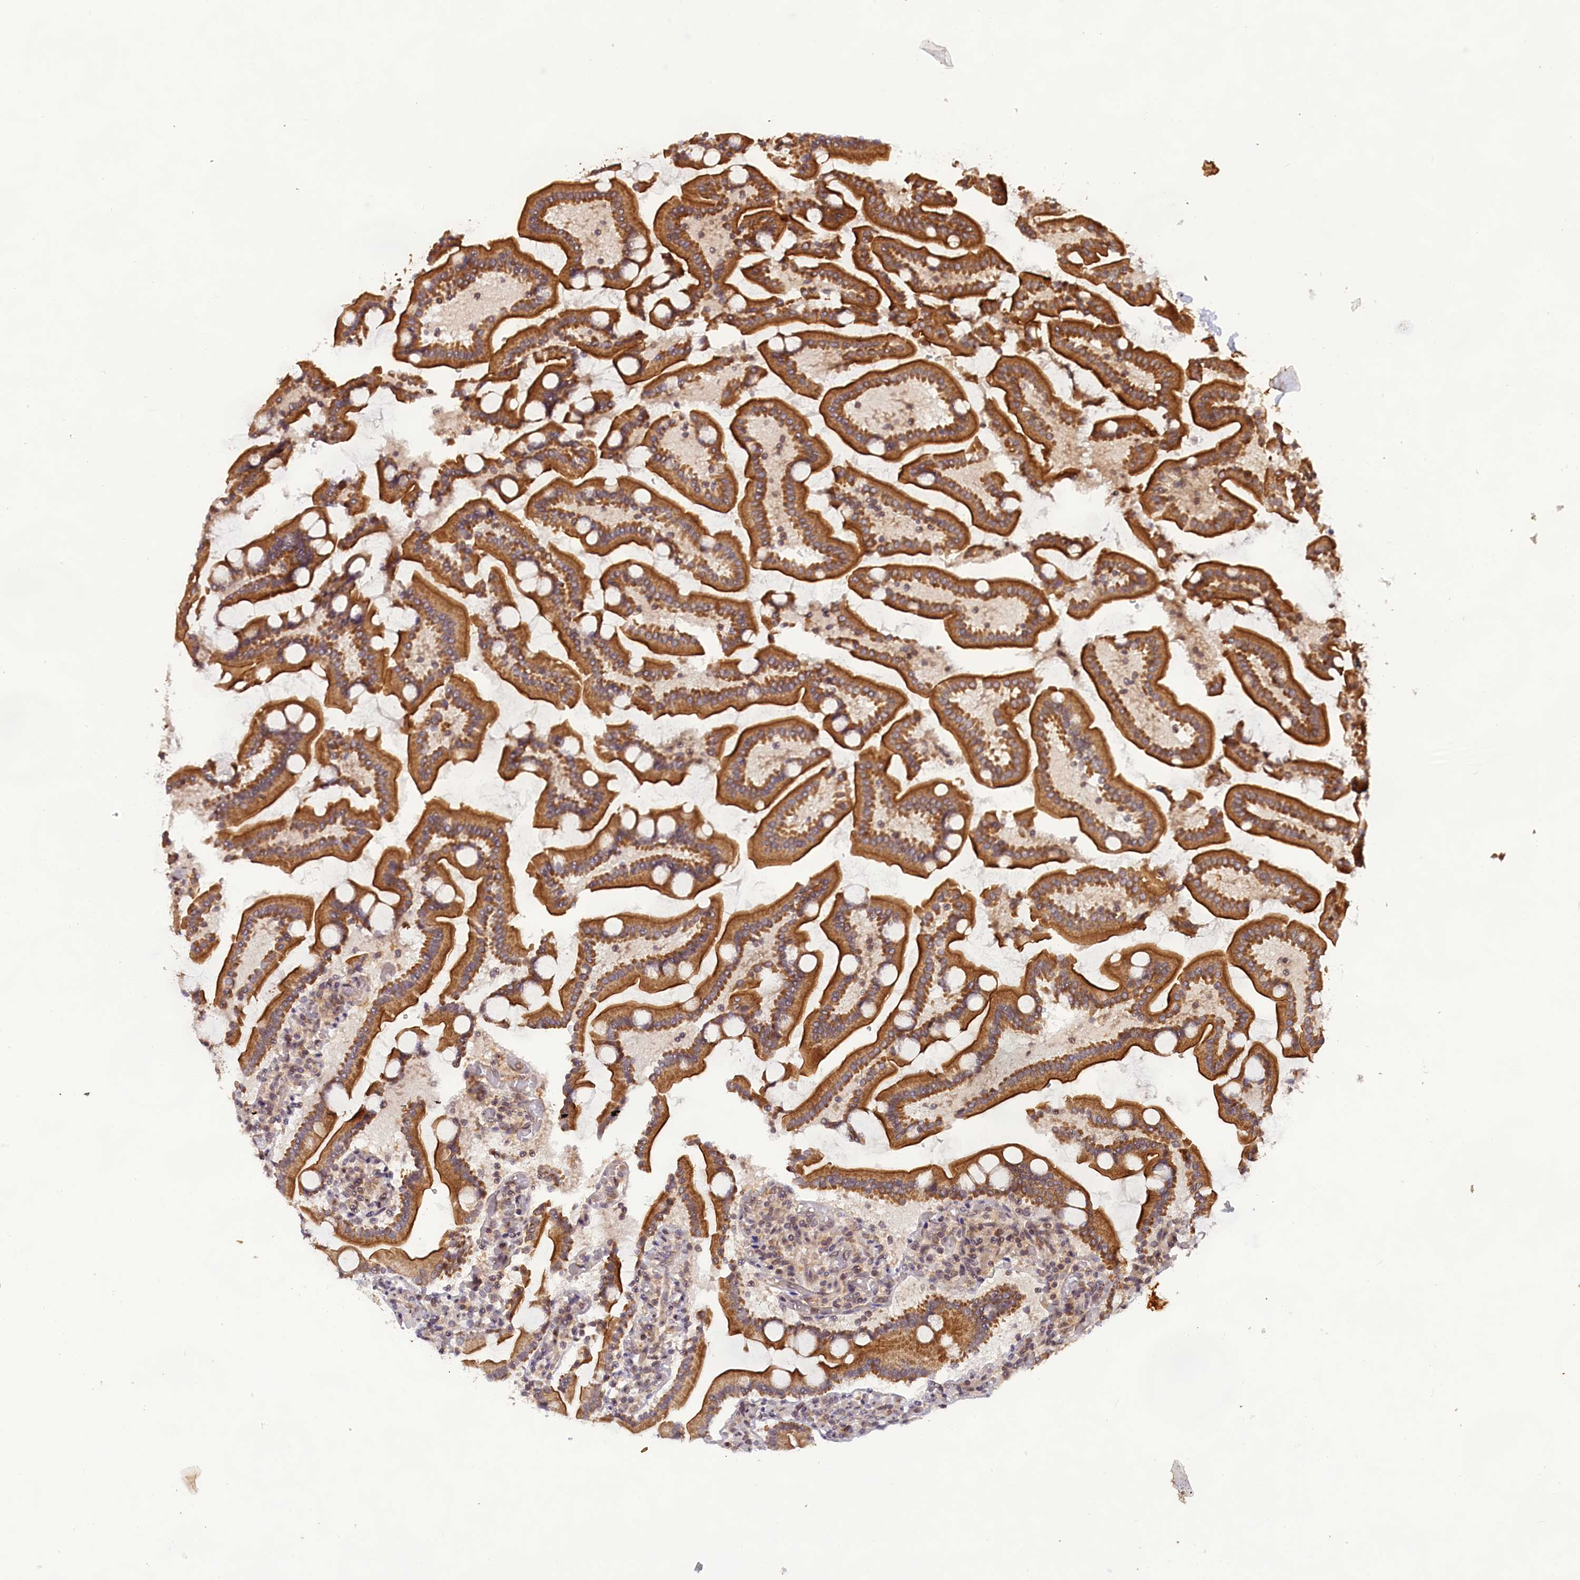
{"staining": {"intensity": "strong", "quantity": ">75%", "location": "cytoplasmic/membranous,nuclear"}, "tissue": "duodenum", "cell_type": "Glandular cells", "image_type": "normal", "snomed": [{"axis": "morphology", "description": "Normal tissue, NOS"}, {"axis": "topography", "description": "Duodenum"}], "caption": "Protein staining of normal duodenum demonstrates strong cytoplasmic/membranous,nuclear staining in about >75% of glandular cells.", "gene": "CARD8", "patient": {"sex": "male", "age": 55}}